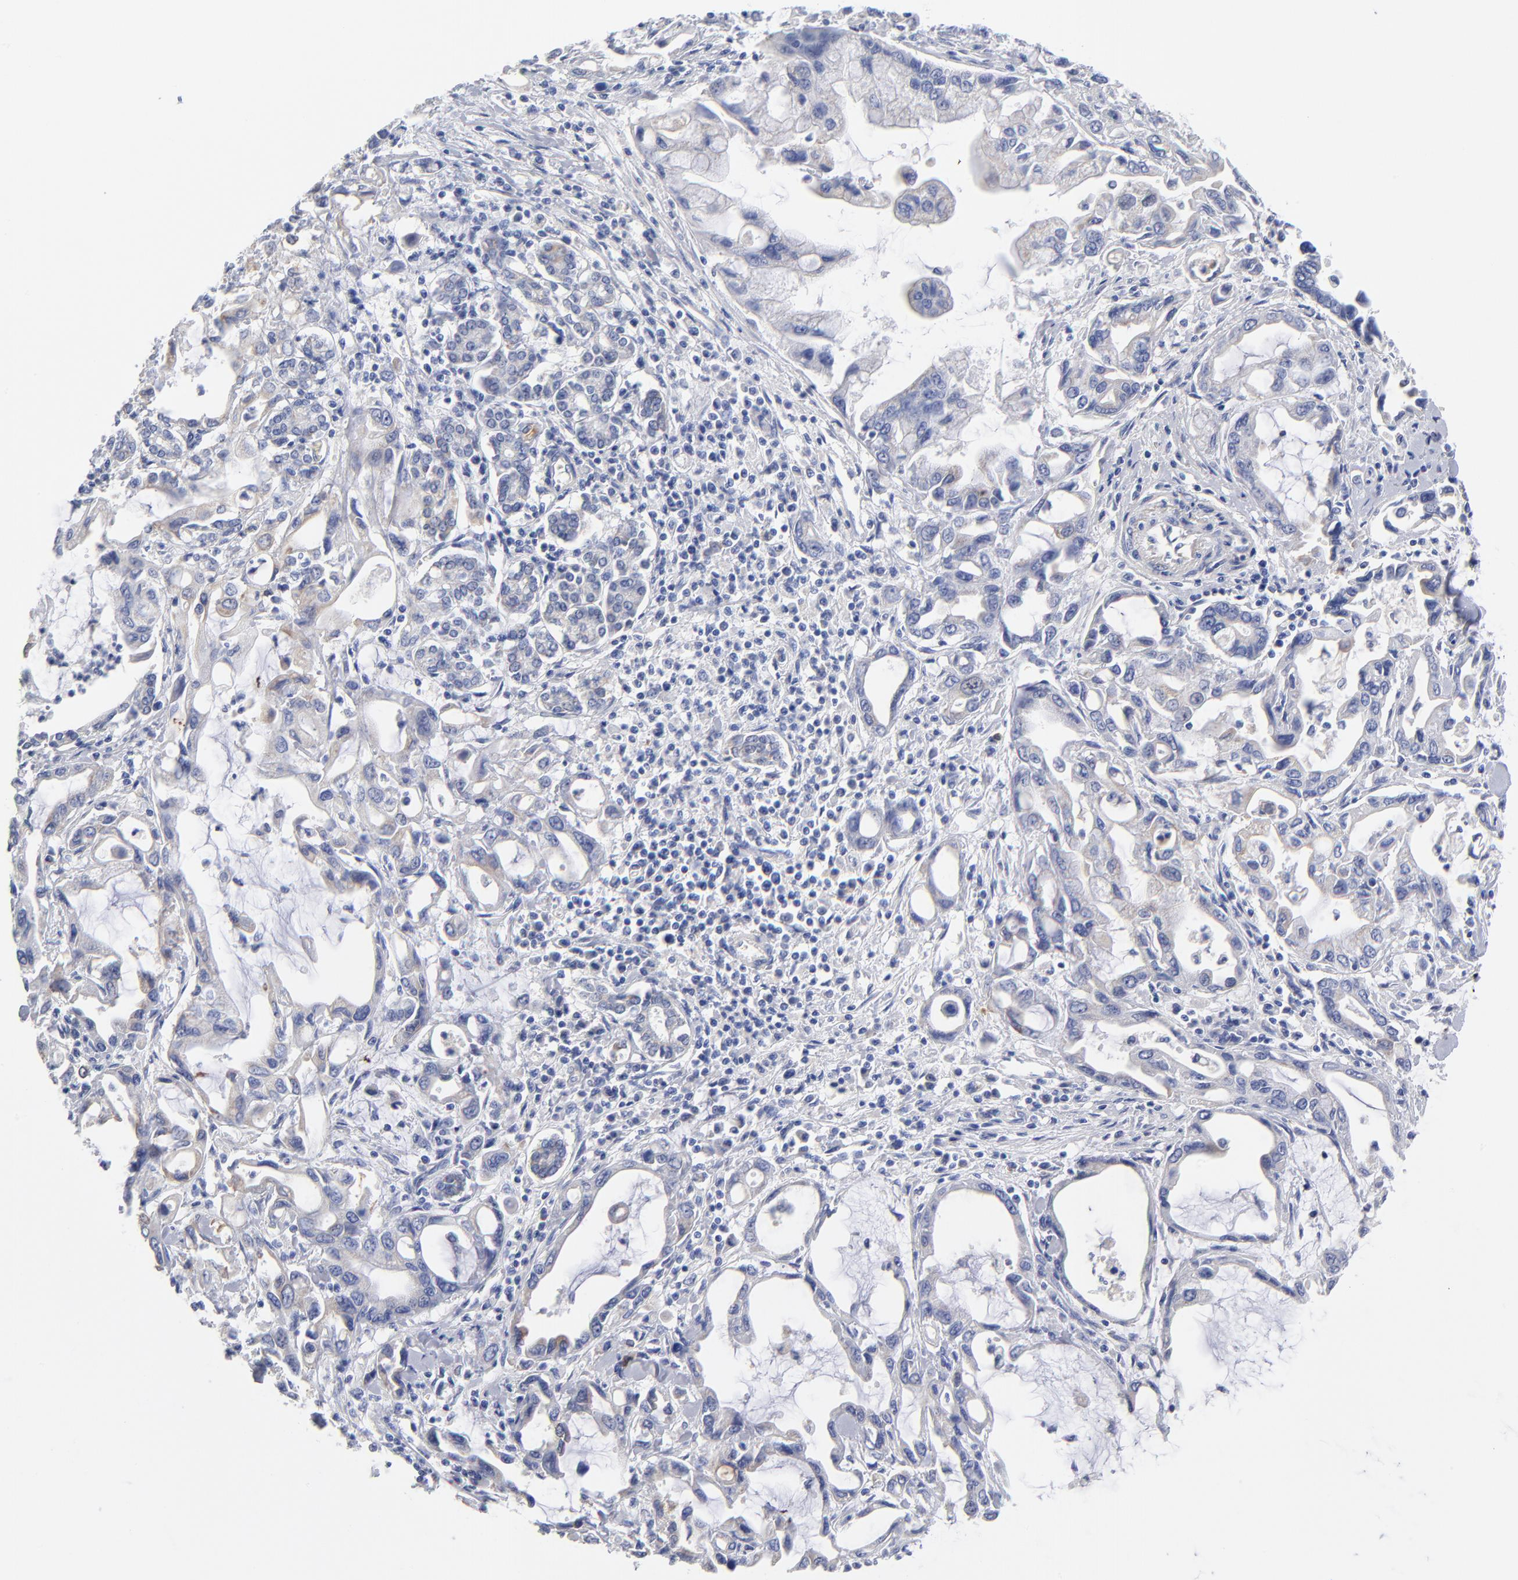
{"staining": {"intensity": "negative", "quantity": "none", "location": "none"}, "tissue": "pancreatic cancer", "cell_type": "Tumor cells", "image_type": "cancer", "snomed": [{"axis": "morphology", "description": "Adenocarcinoma, NOS"}, {"axis": "topography", "description": "Pancreas"}], "caption": "Pancreatic cancer stained for a protein using IHC displays no positivity tumor cells.", "gene": "PTP4A1", "patient": {"sex": "female", "age": 57}}